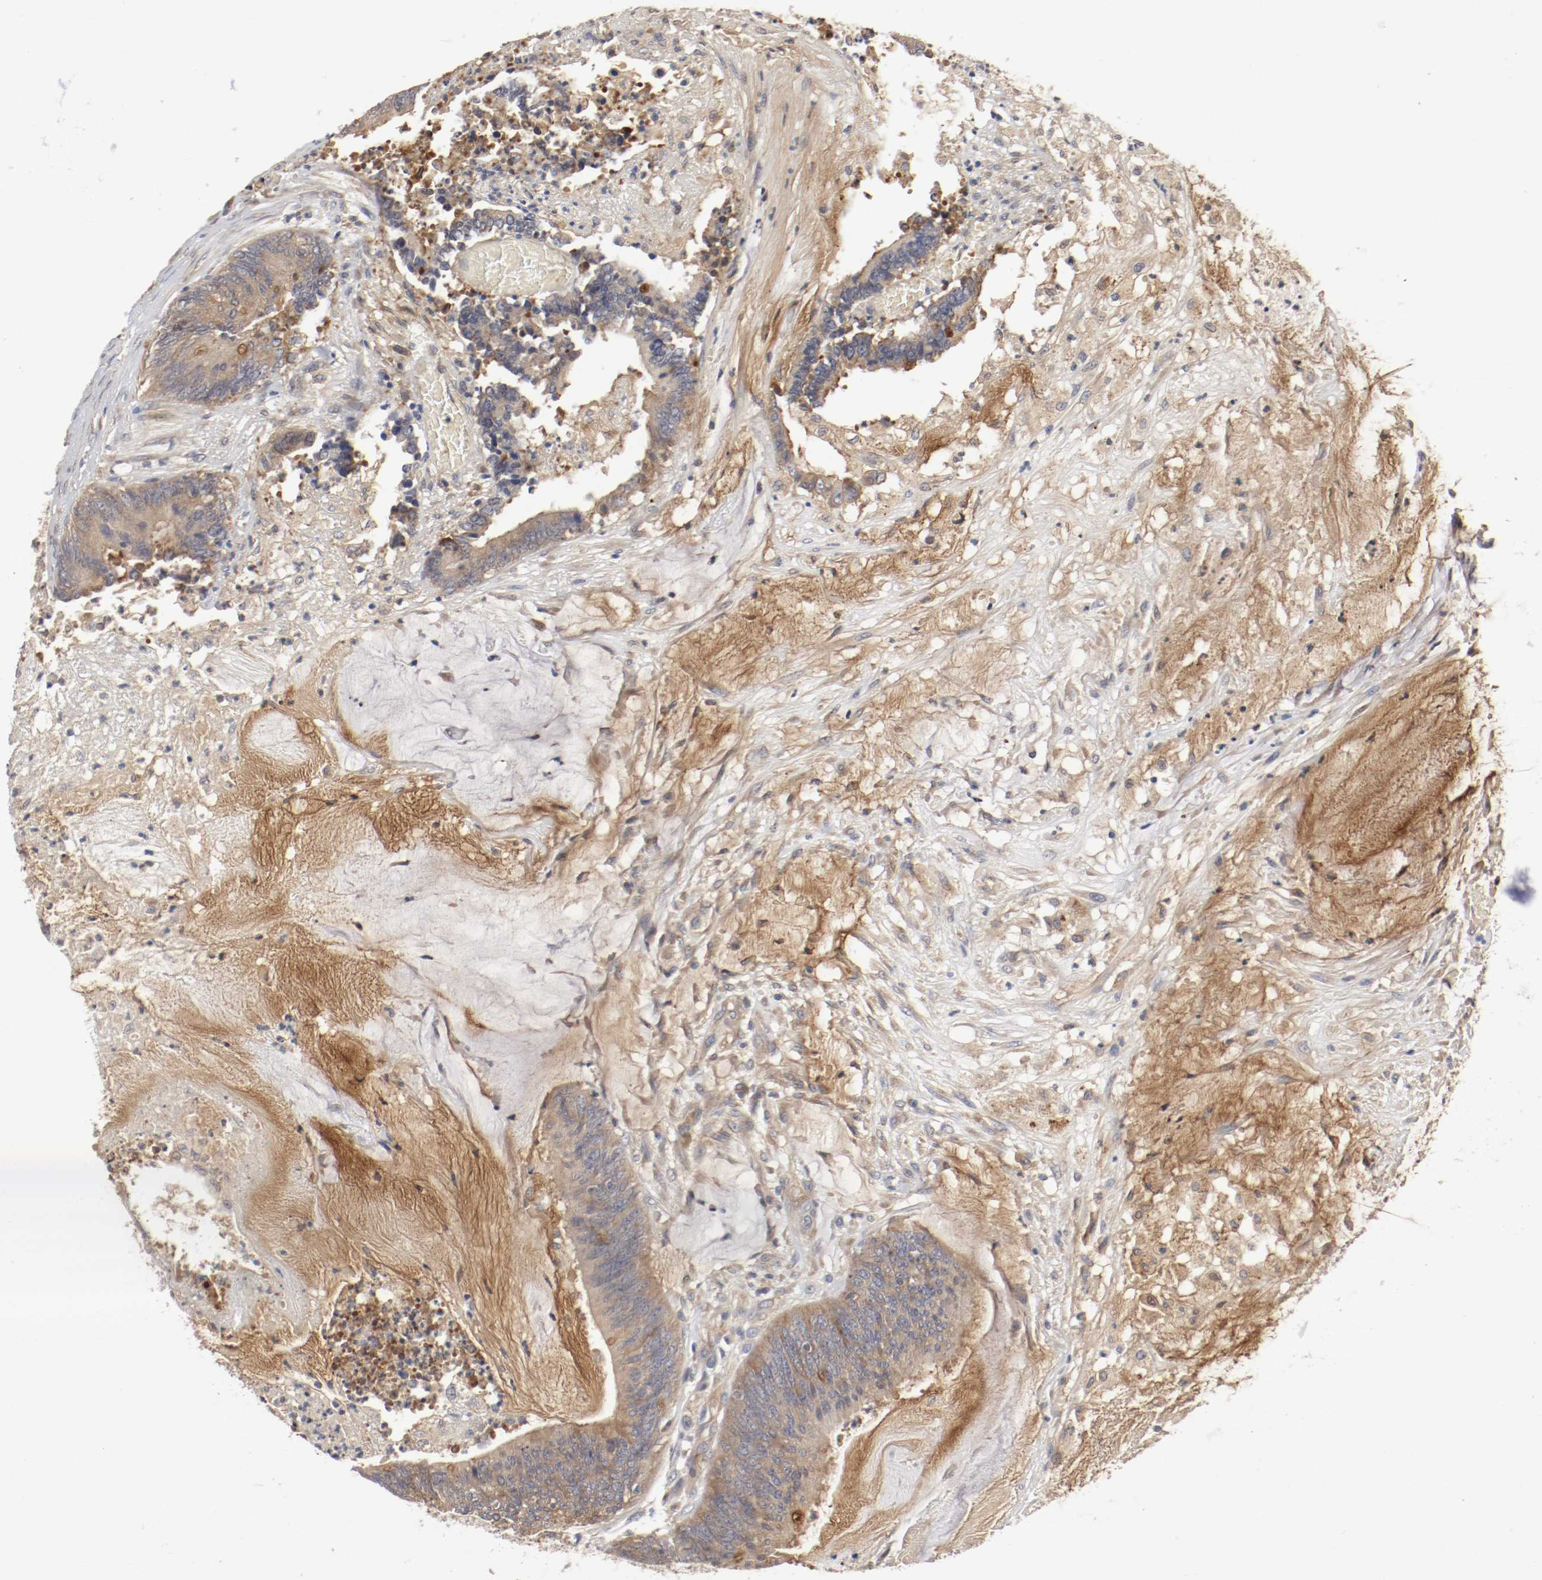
{"staining": {"intensity": "moderate", "quantity": ">75%", "location": "cytoplasmic/membranous"}, "tissue": "colorectal cancer", "cell_type": "Tumor cells", "image_type": "cancer", "snomed": [{"axis": "morphology", "description": "Adenocarcinoma, NOS"}, {"axis": "topography", "description": "Rectum"}], "caption": "This is a photomicrograph of IHC staining of colorectal cancer, which shows moderate staining in the cytoplasmic/membranous of tumor cells.", "gene": "REN", "patient": {"sex": "female", "age": 66}}